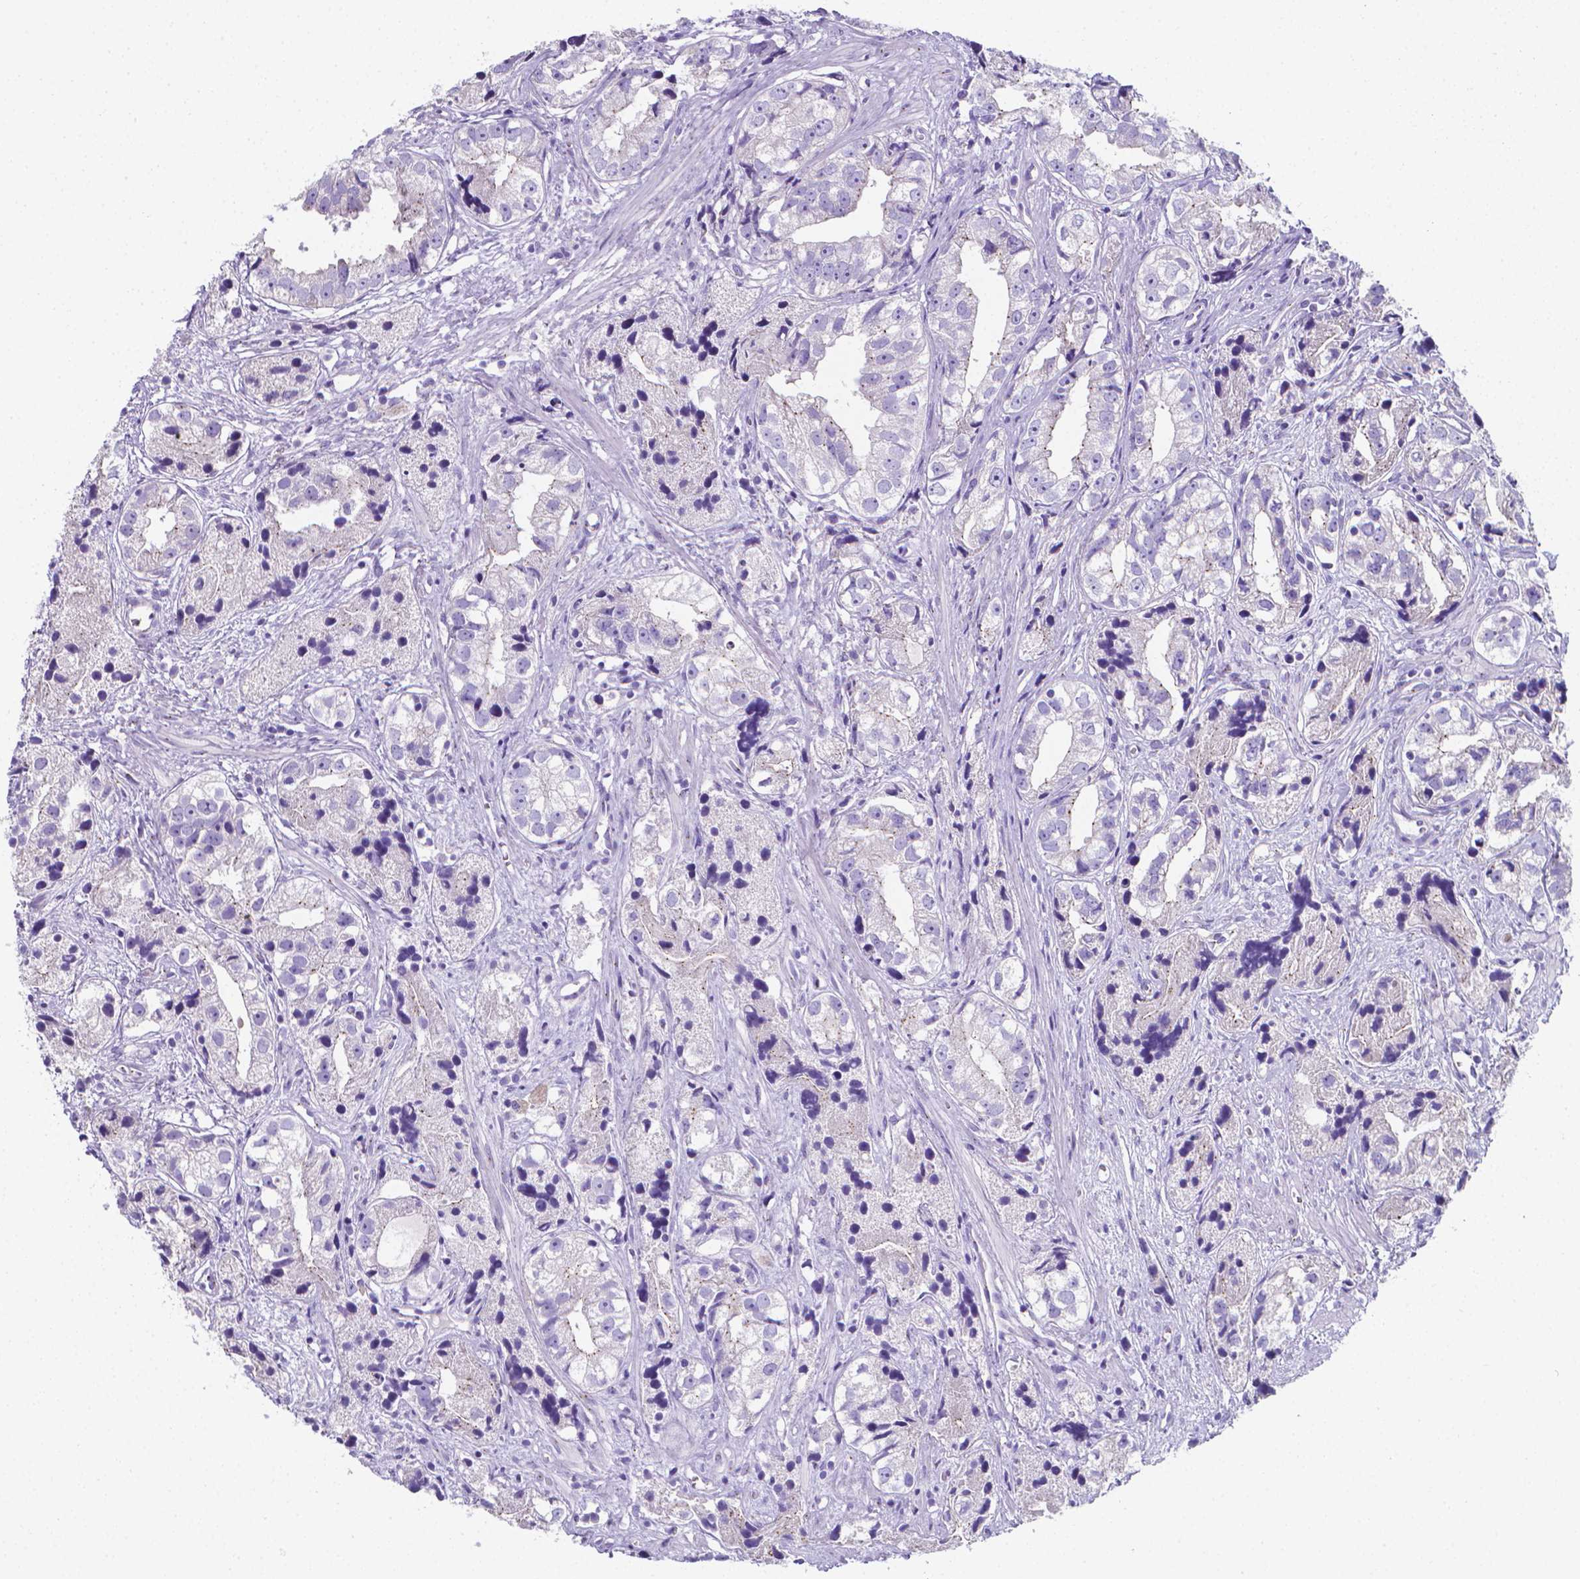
{"staining": {"intensity": "negative", "quantity": "none", "location": "none"}, "tissue": "prostate cancer", "cell_type": "Tumor cells", "image_type": "cancer", "snomed": [{"axis": "morphology", "description": "Adenocarcinoma, High grade"}, {"axis": "topography", "description": "Prostate"}], "caption": "Image shows no protein expression in tumor cells of prostate cancer tissue.", "gene": "LRRC73", "patient": {"sex": "male", "age": 68}}